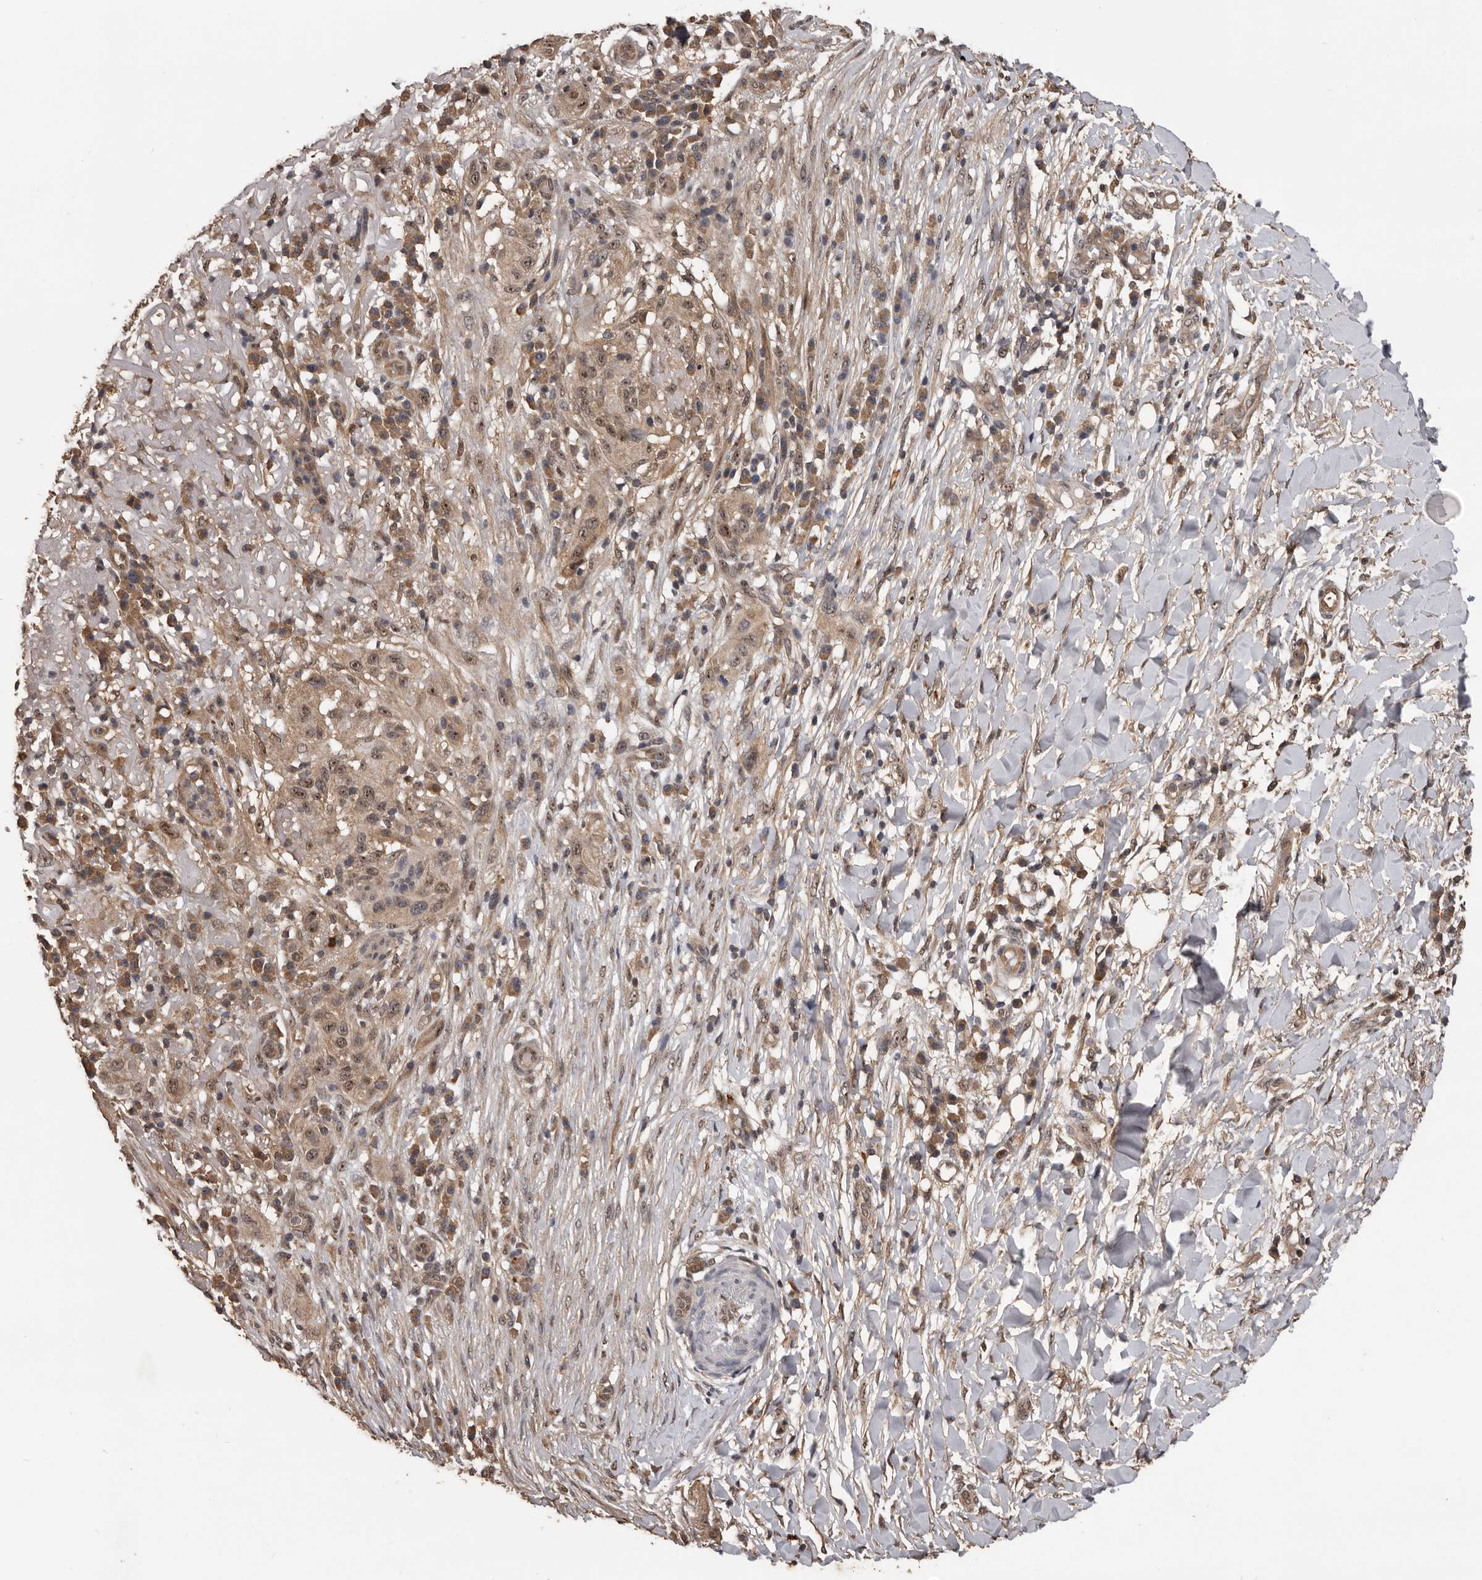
{"staining": {"intensity": "moderate", "quantity": ">75%", "location": "cytoplasmic/membranous,nuclear"}, "tissue": "skin cancer", "cell_type": "Tumor cells", "image_type": "cancer", "snomed": [{"axis": "morphology", "description": "Normal tissue, NOS"}, {"axis": "morphology", "description": "Squamous cell carcinoma, NOS"}, {"axis": "topography", "description": "Skin"}], "caption": "Human skin squamous cell carcinoma stained with a brown dye reveals moderate cytoplasmic/membranous and nuclear positive staining in about >75% of tumor cells.", "gene": "VPS37A", "patient": {"sex": "female", "age": 96}}